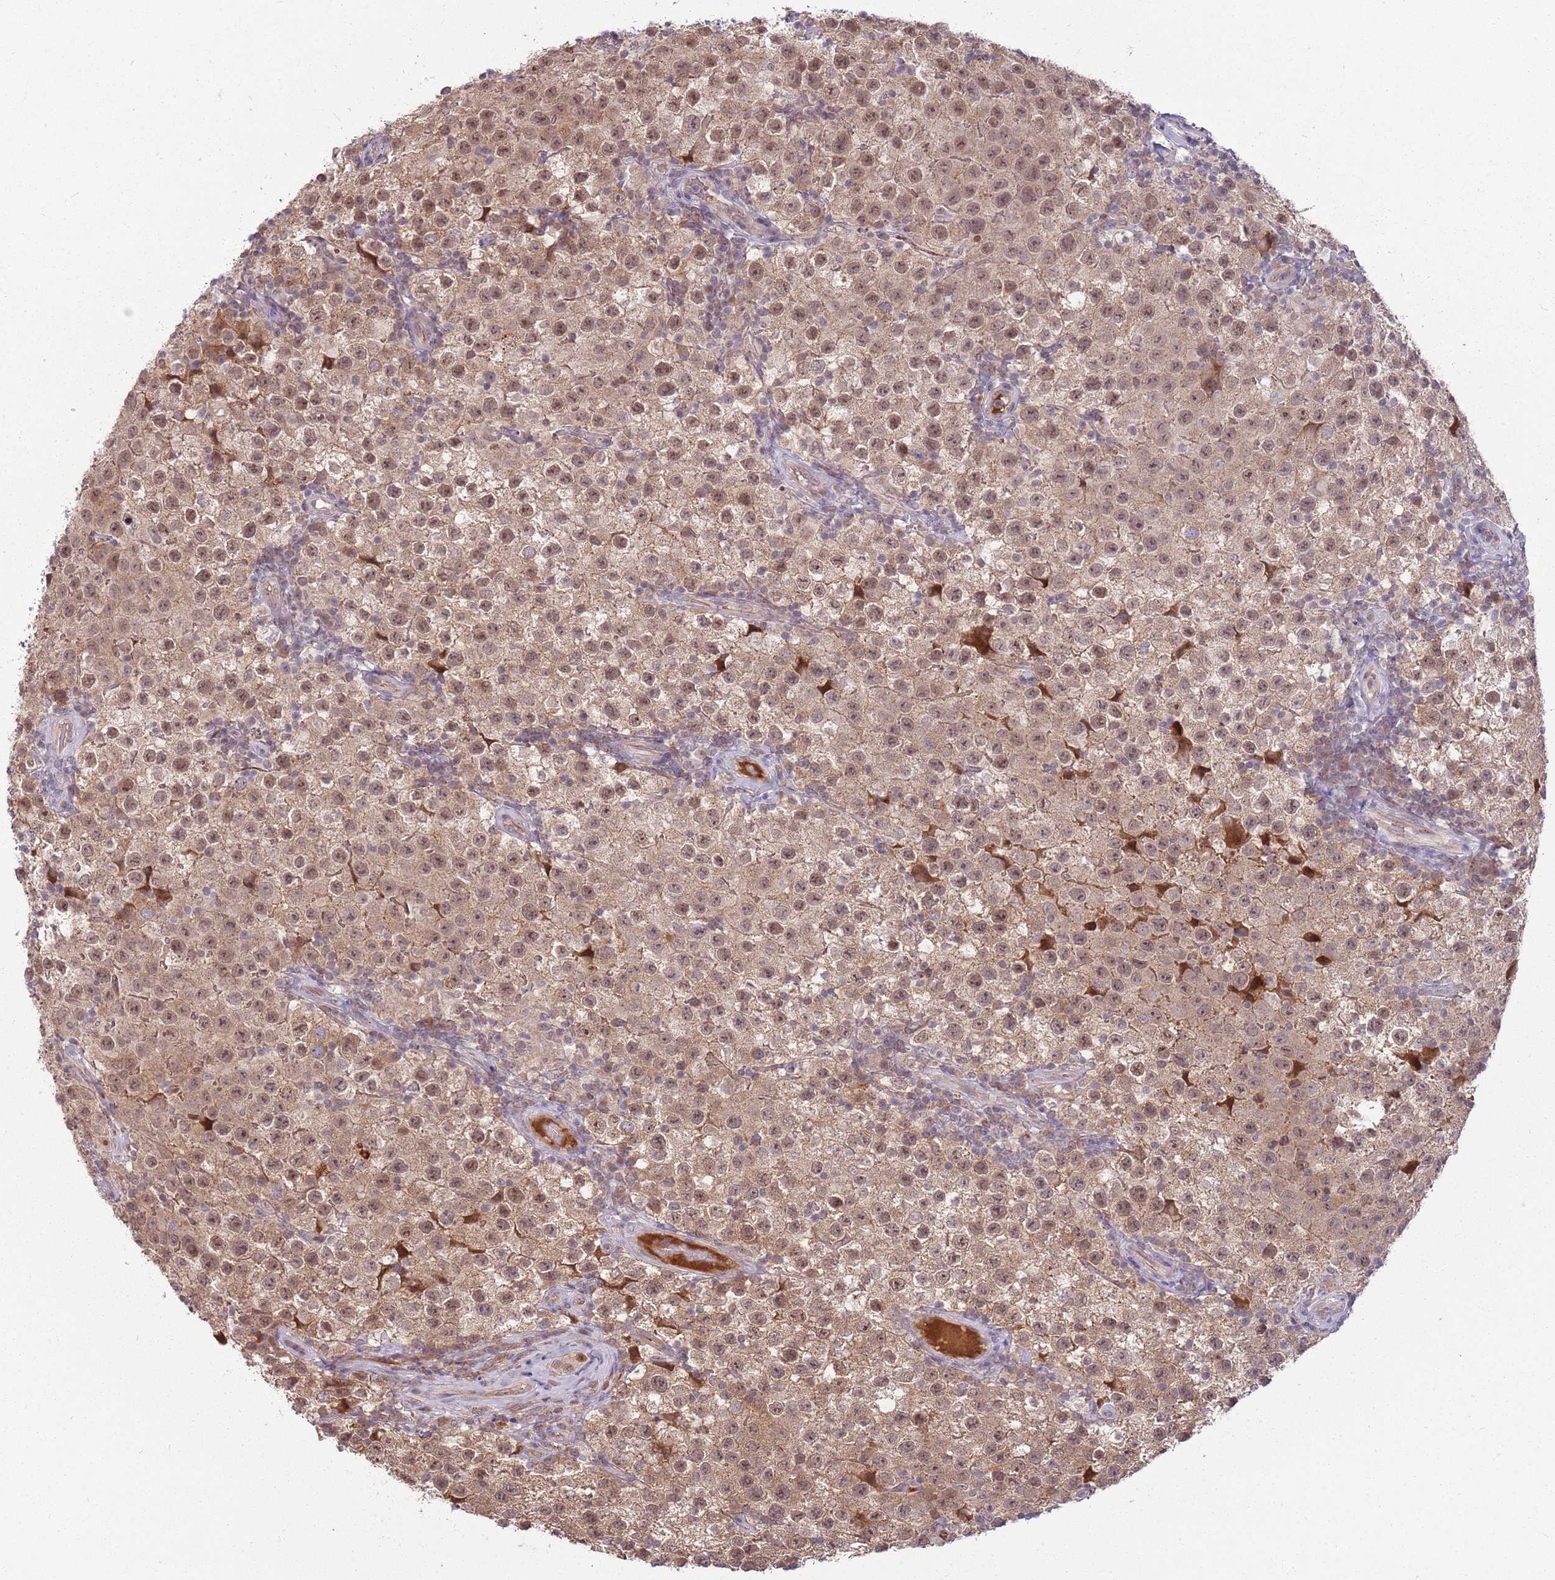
{"staining": {"intensity": "moderate", "quantity": ">75%", "location": "cytoplasmic/membranous,nuclear"}, "tissue": "testis cancer", "cell_type": "Tumor cells", "image_type": "cancer", "snomed": [{"axis": "morphology", "description": "Seminoma, NOS"}, {"axis": "morphology", "description": "Carcinoma, Embryonal, NOS"}, {"axis": "topography", "description": "Testis"}], "caption": "Protein staining of seminoma (testis) tissue shows moderate cytoplasmic/membranous and nuclear expression in about >75% of tumor cells.", "gene": "NBPF6", "patient": {"sex": "male", "age": 41}}